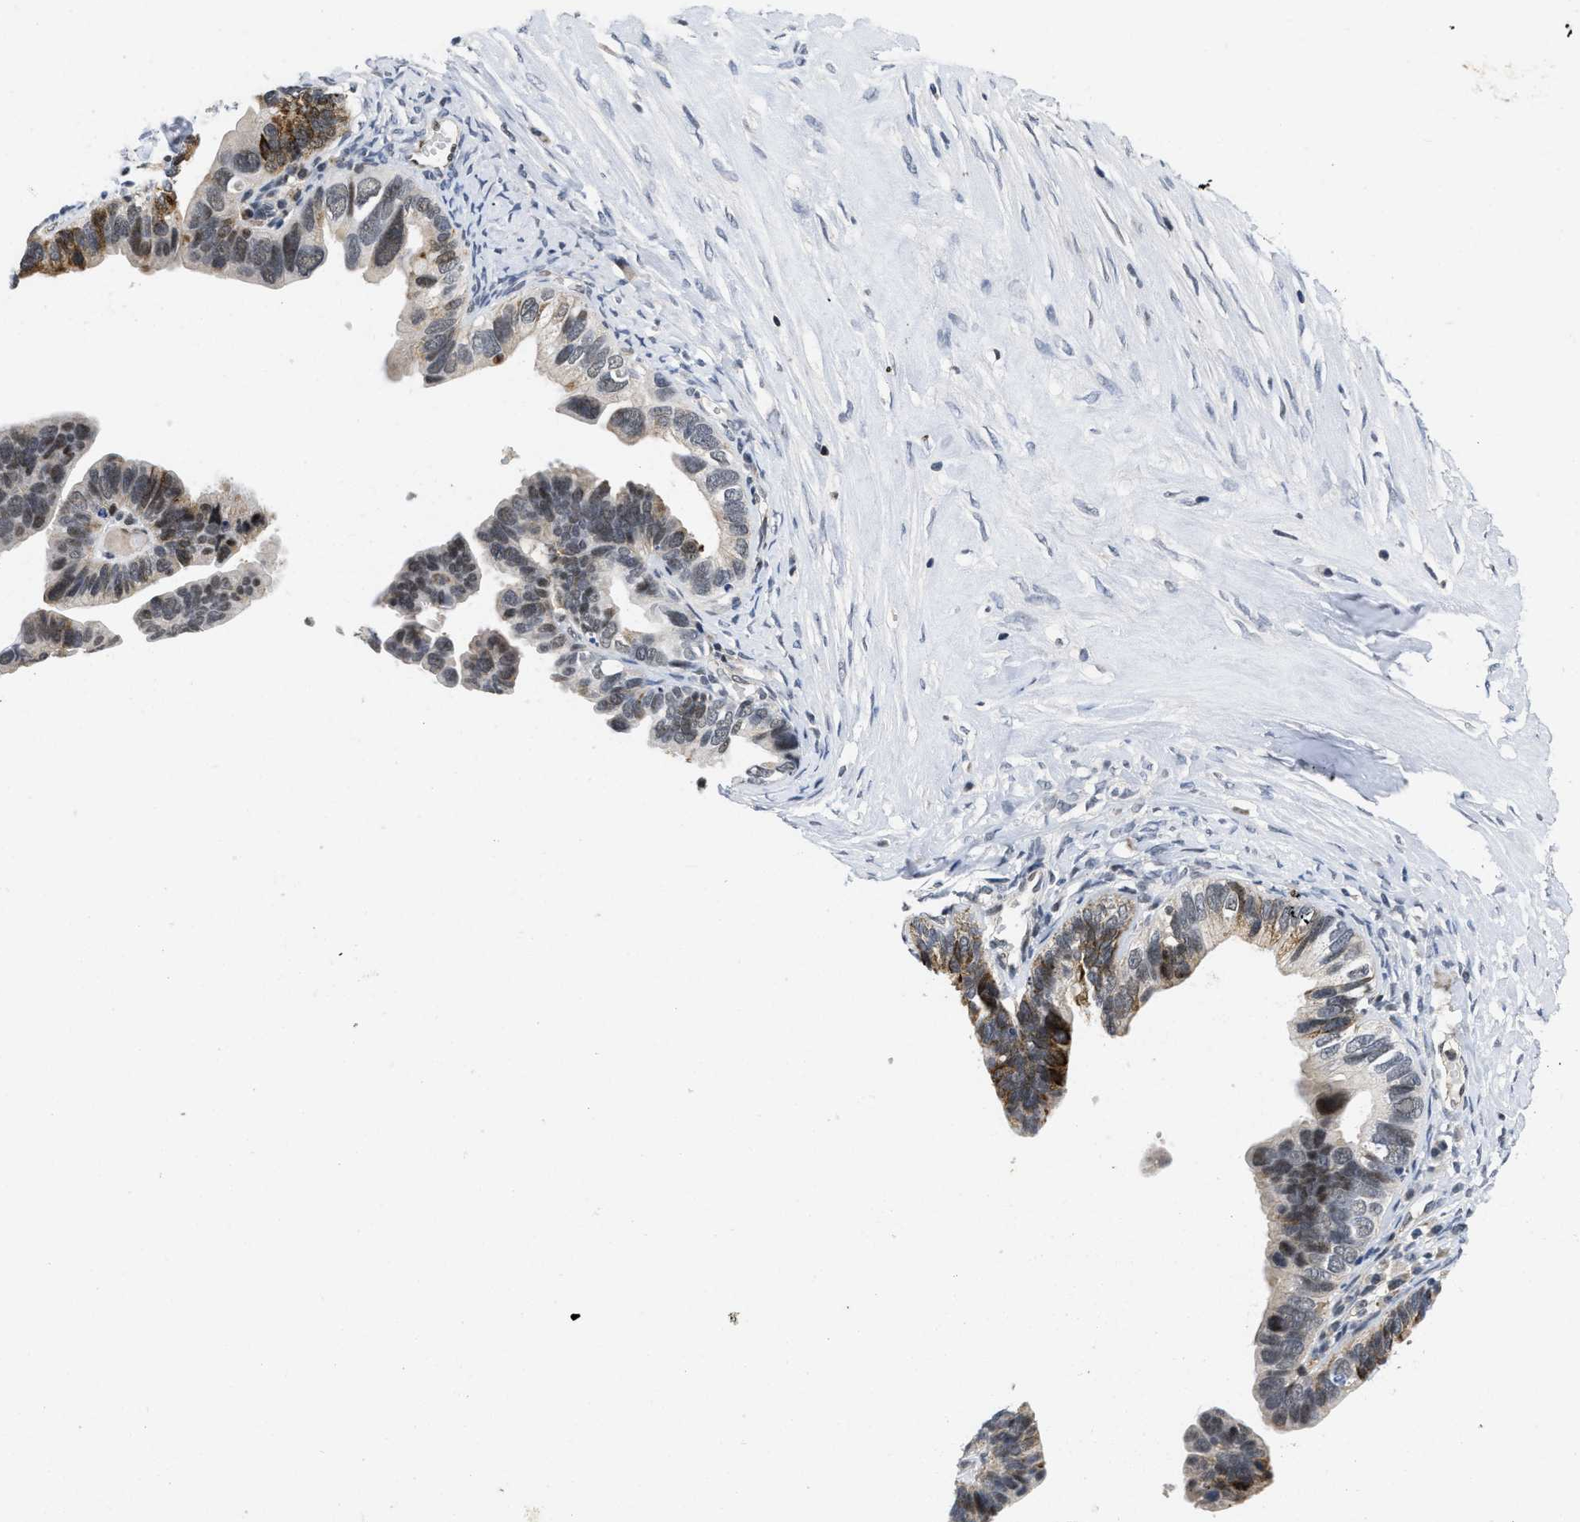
{"staining": {"intensity": "moderate", "quantity": "25%-75%", "location": "cytoplasmic/membranous,nuclear"}, "tissue": "ovarian cancer", "cell_type": "Tumor cells", "image_type": "cancer", "snomed": [{"axis": "morphology", "description": "Cystadenocarcinoma, serous, NOS"}, {"axis": "topography", "description": "Ovary"}], "caption": "DAB (3,3'-diaminobenzidine) immunohistochemical staining of human ovarian serous cystadenocarcinoma reveals moderate cytoplasmic/membranous and nuclear protein positivity in approximately 25%-75% of tumor cells.", "gene": "HIF1A", "patient": {"sex": "female", "age": 56}}